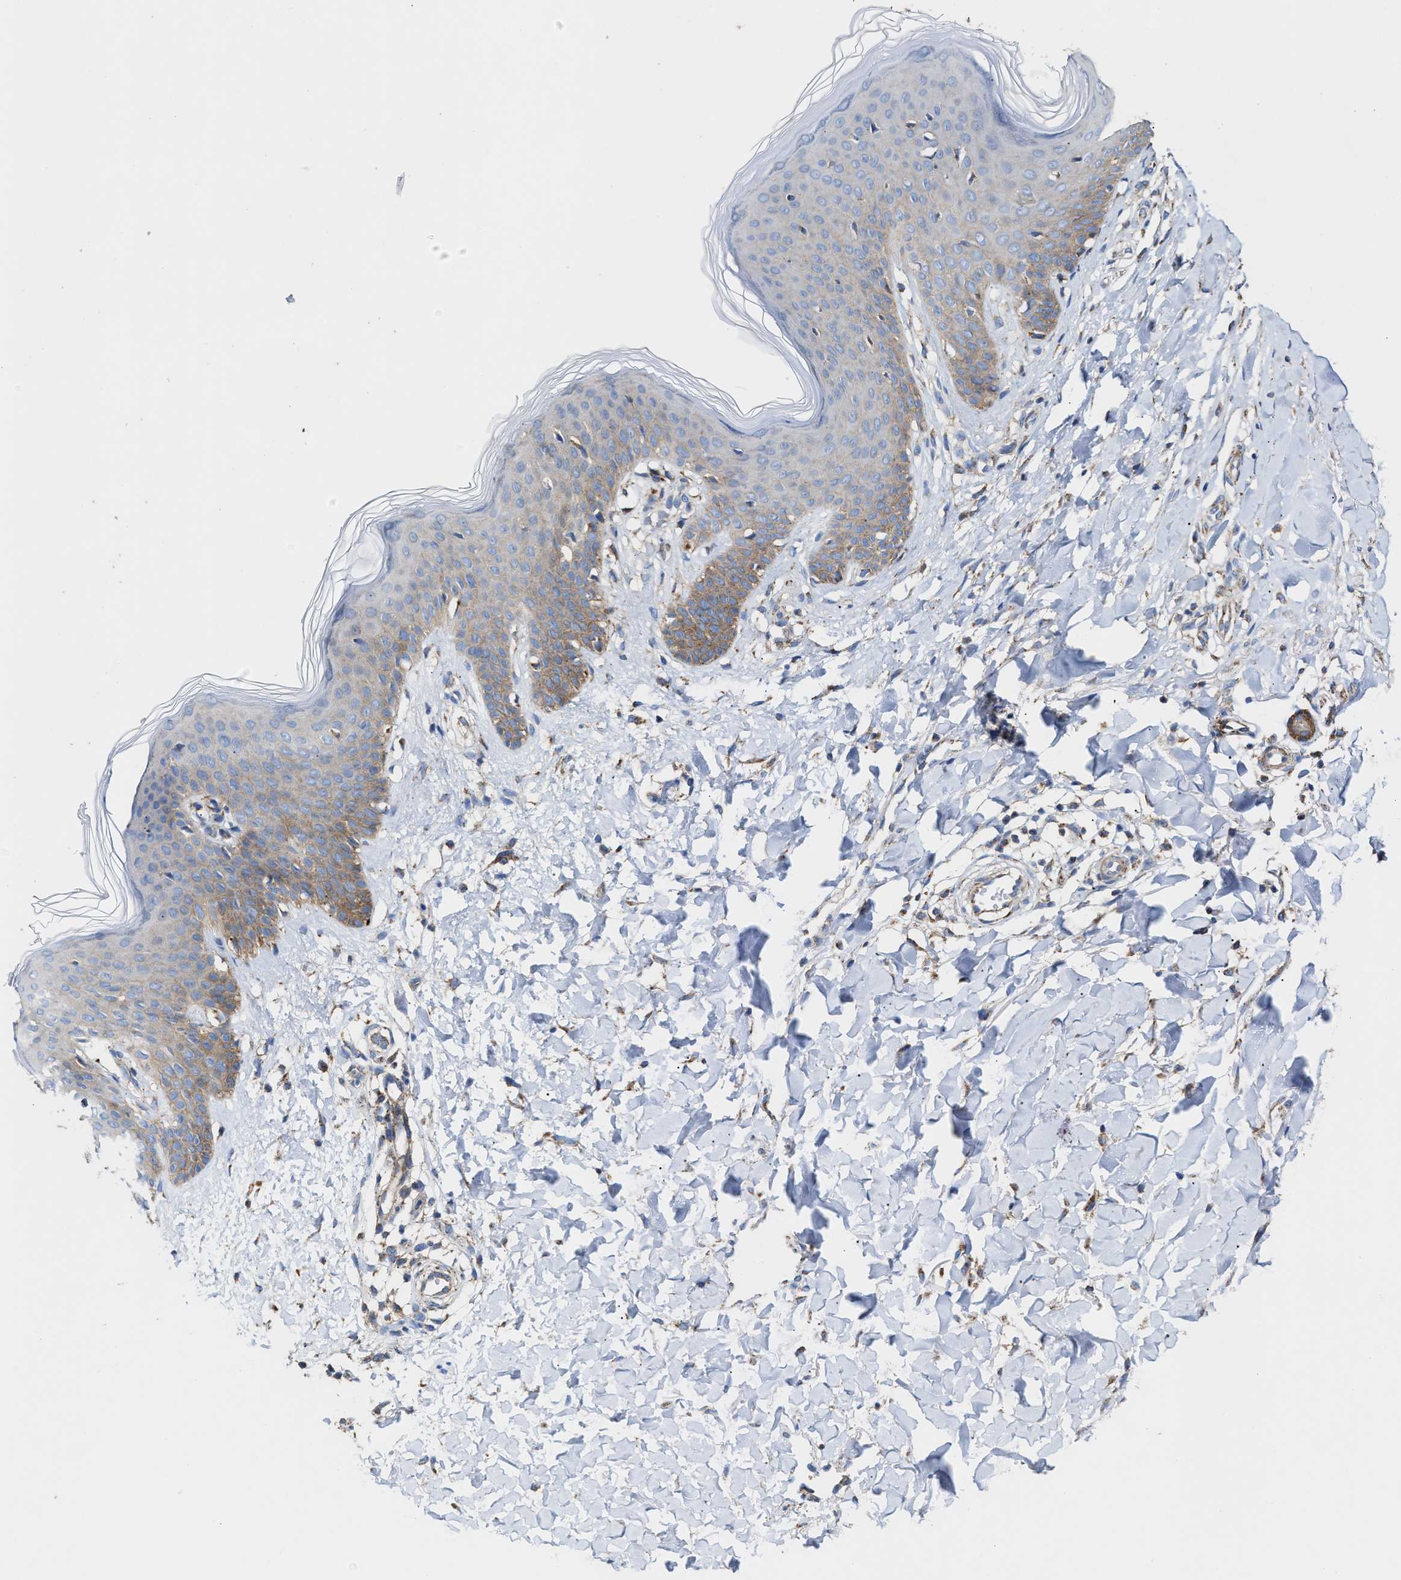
{"staining": {"intensity": "weak", "quantity": ">75%", "location": "cytoplasmic/membranous"}, "tissue": "skin", "cell_type": "Fibroblasts", "image_type": "normal", "snomed": [{"axis": "morphology", "description": "Normal tissue, NOS"}, {"axis": "topography", "description": "Skin"}], "caption": "Brown immunohistochemical staining in benign human skin shows weak cytoplasmic/membranous staining in approximately >75% of fibroblasts. The protein of interest is shown in brown color, while the nuclei are stained blue.", "gene": "MECR", "patient": {"sex": "male", "age": 41}}